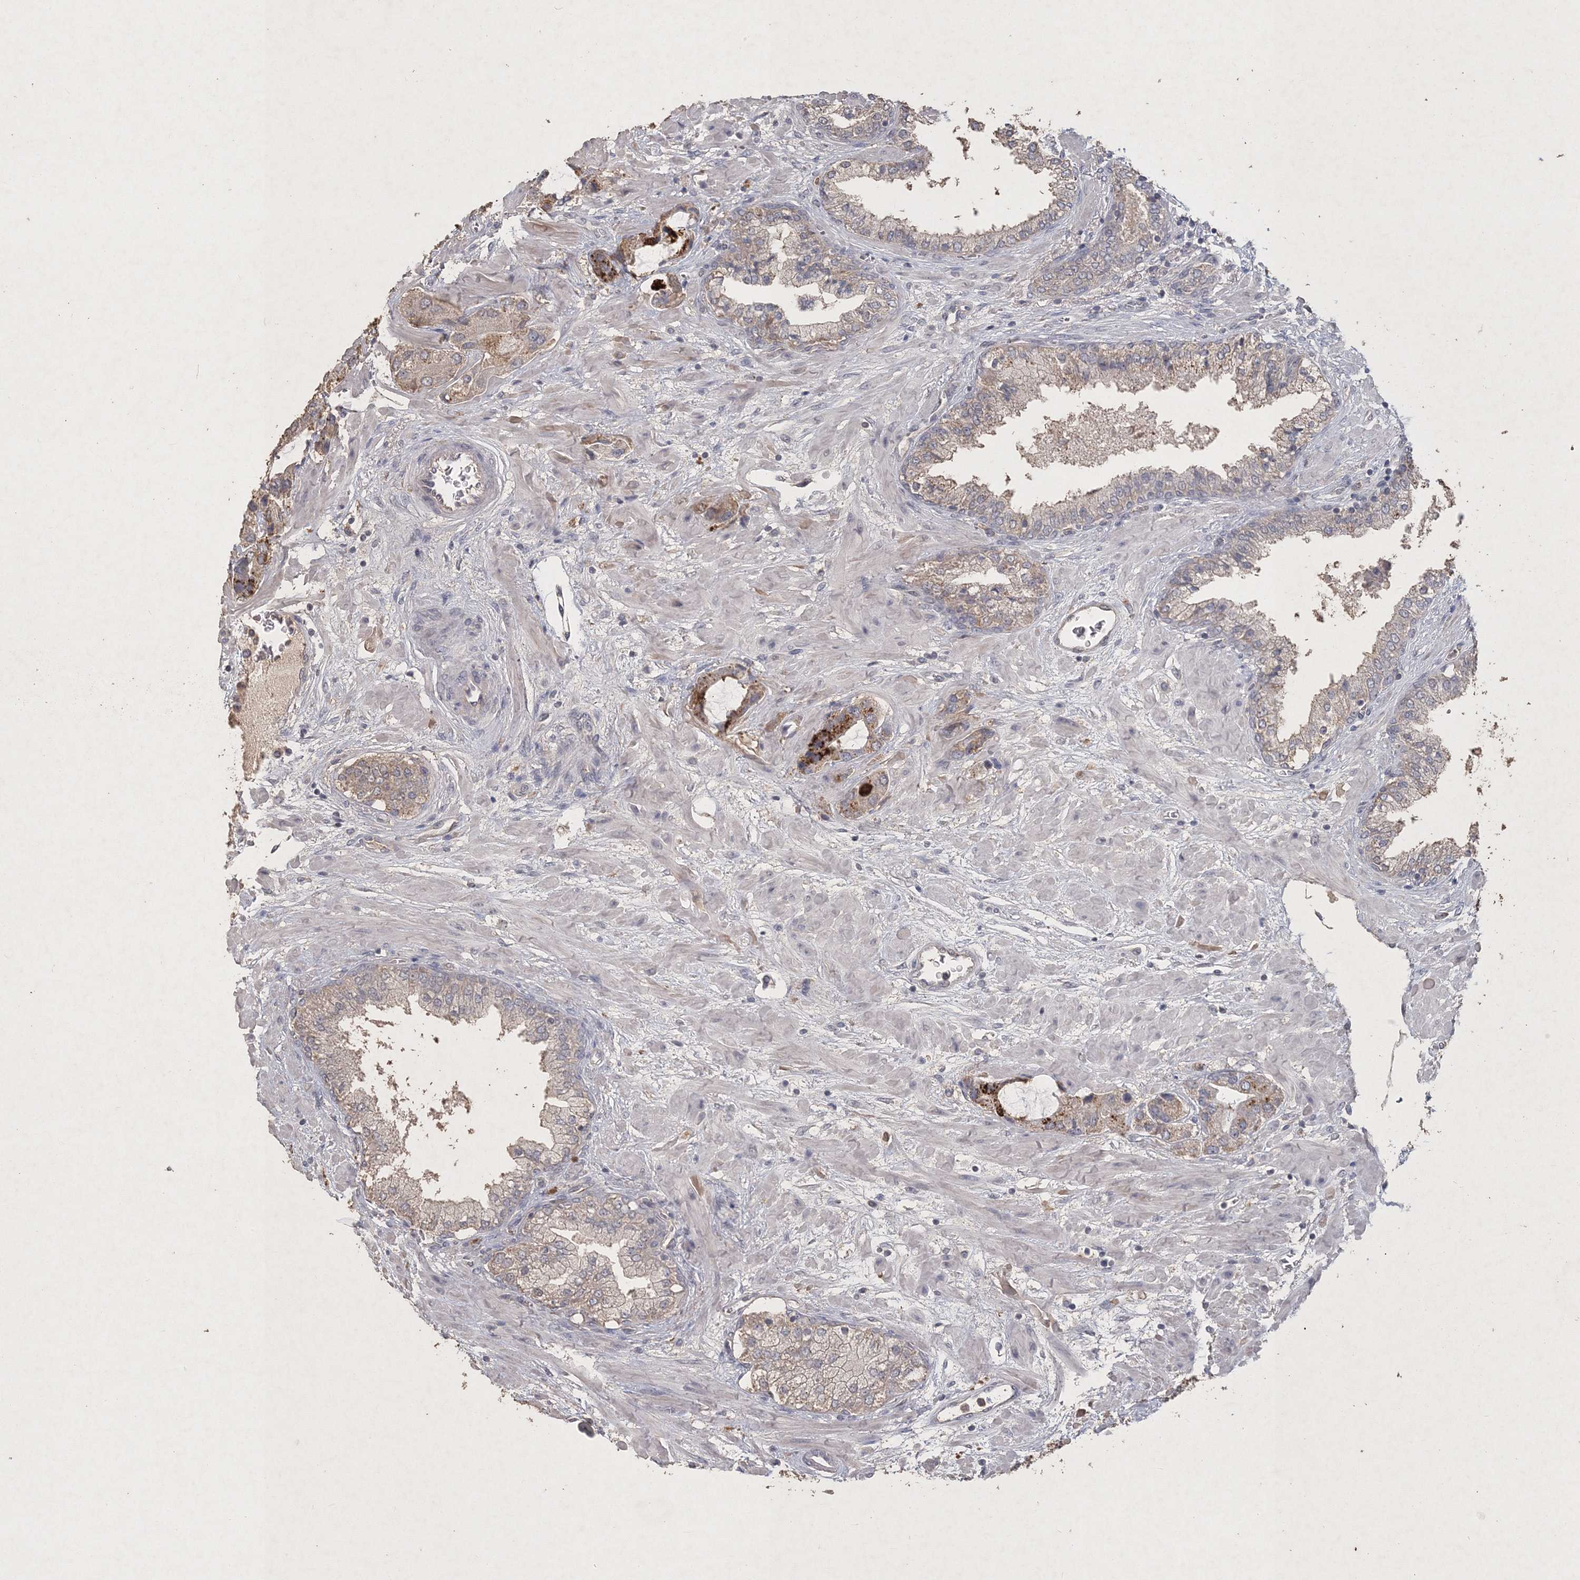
{"staining": {"intensity": "moderate", "quantity": "25%-75%", "location": "cytoplasmic/membranous"}, "tissue": "prostate cancer", "cell_type": "Tumor cells", "image_type": "cancer", "snomed": [{"axis": "morphology", "description": "Normal tissue, NOS"}, {"axis": "morphology", "description": "Adenocarcinoma, High grade"}, {"axis": "topography", "description": "Prostate"}, {"axis": "topography", "description": "Peripheral nerve tissue"}], "caption": "High-power microscopy captured an IHC image of high-grade adenocarcinoma (prostate), revealing moderate cytoplasmic/membranous staining in about 25%-75% of tumor cells.", "gene": "UIMC1", "patient": {"sex": "male", "age": 59}}